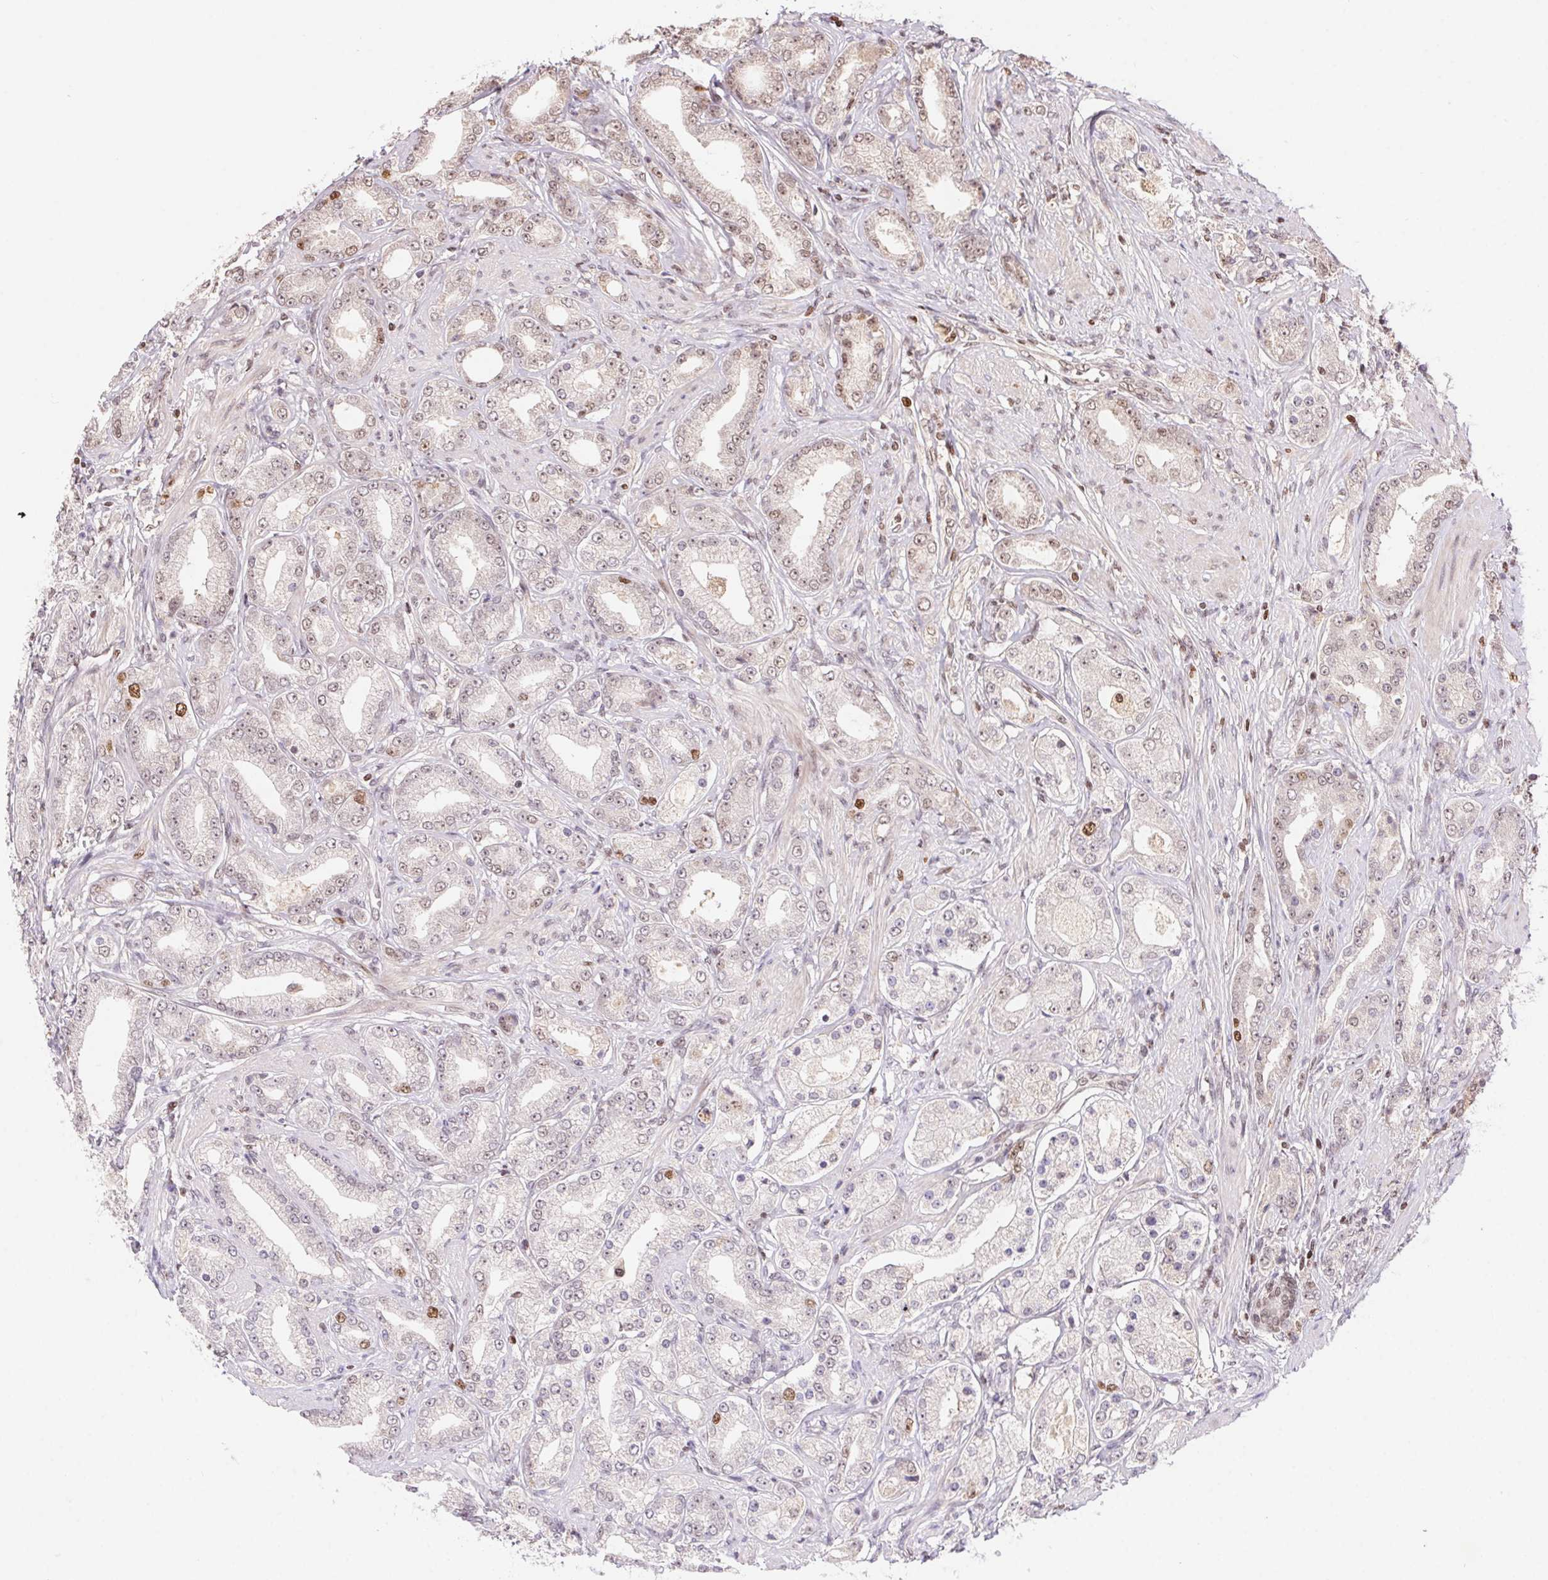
{"staining": {"intensity": "moderate", "quantity": "<25%", "location": "nuclear"}, "tissue": "prostate cancer", "cell_type": "Tumor cells", "image_type": "cancer", "snomed": [{"axis": "morphology", "description": "Adenocarcinoma, High grade"}, {"axis": "topography", "description": "Prostate"}], "caption": "Immunohistochemistry (IHC) staining of prostate cancer, which demonstrates low levels of moderate nuclear staining in approximately <25% of tumor cells indicating moderate nuclear protein expression. The staining was performed using DAB (brown) for protein detection and nuclei were counterstained in hematoxylin (blue).", "gene": "POLD3", "patient": {"sex": "male", "age": 67}}